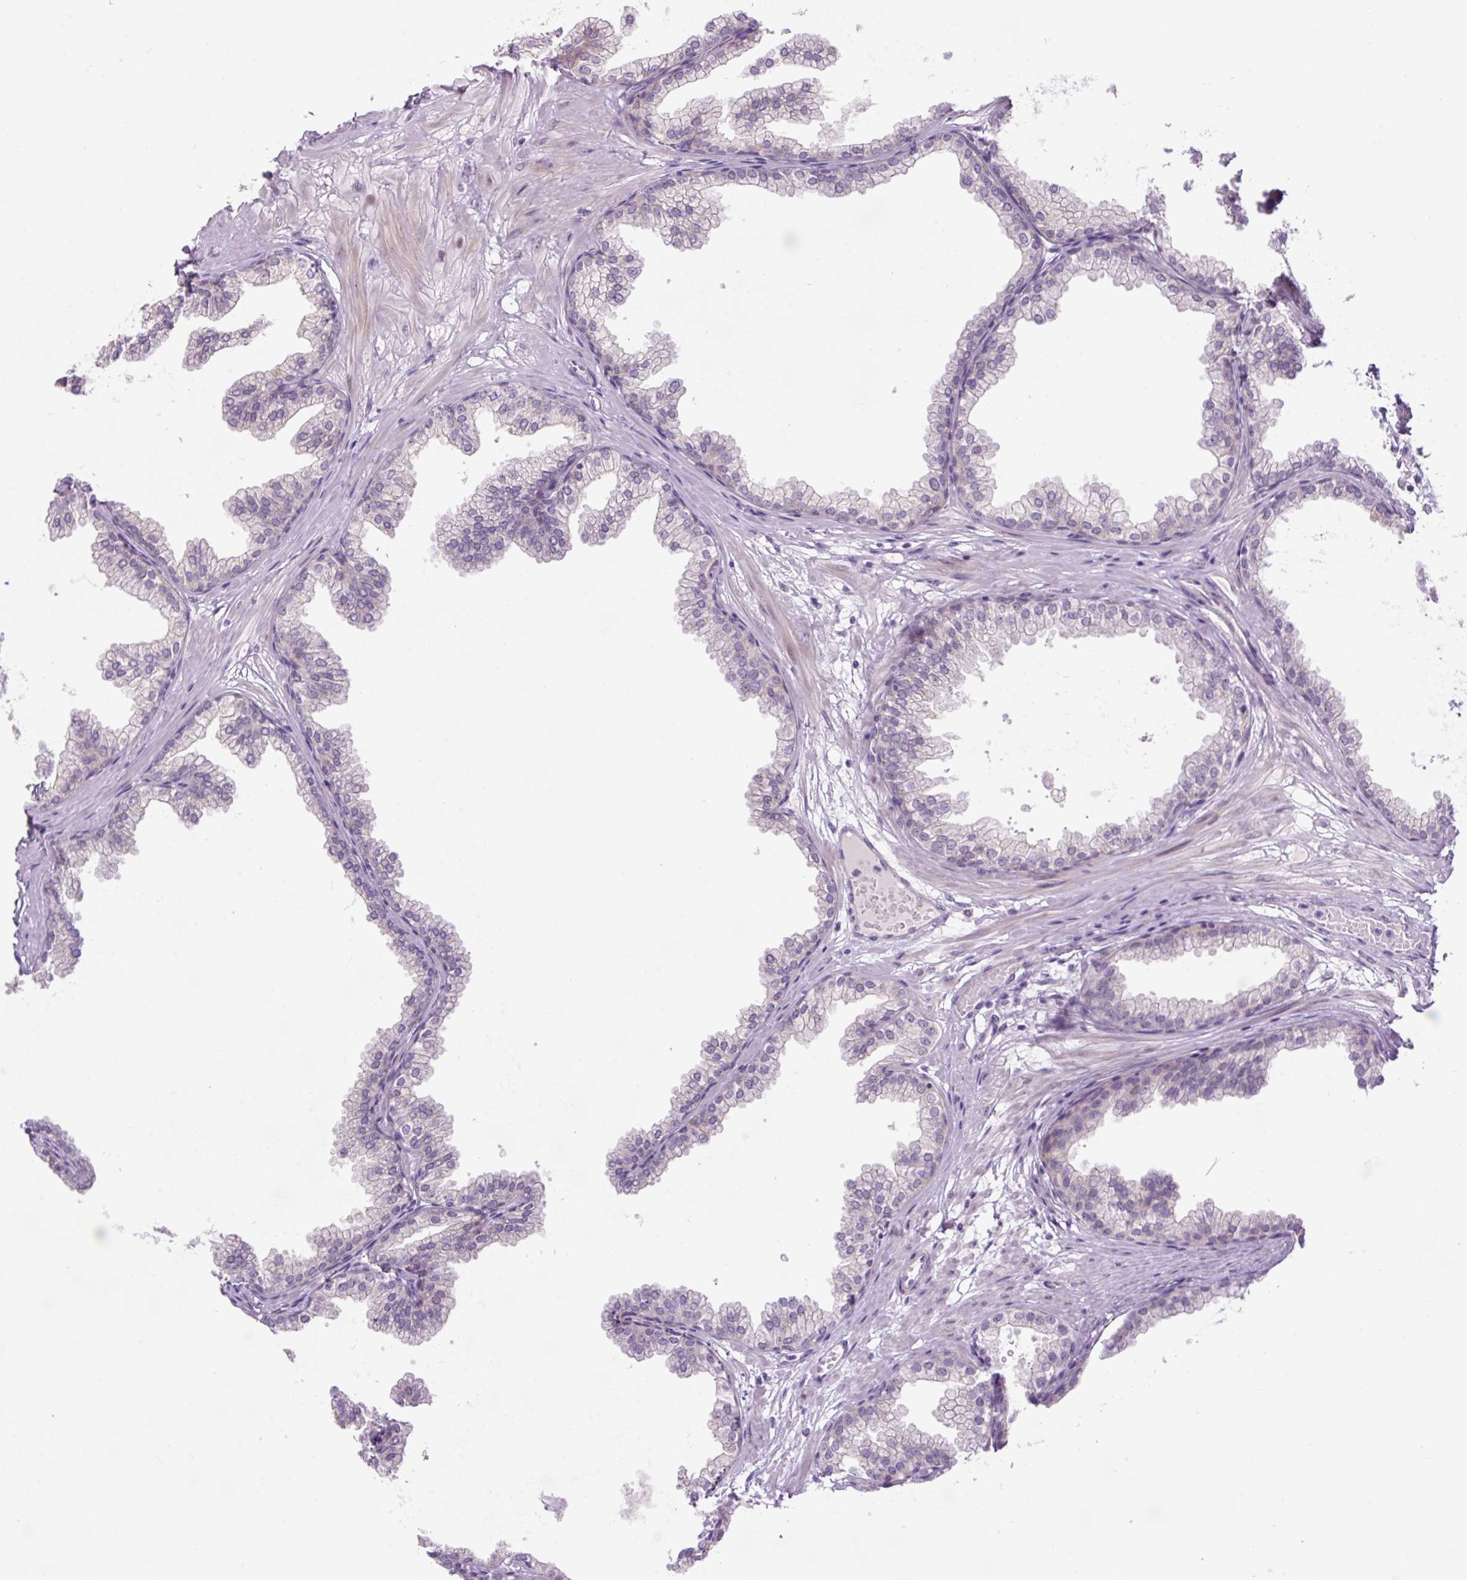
{"staining": {"intensity": "negative", "quantity": "none", "location": "none"}, "tissue": "prostate", "cell_type": "Glandular cells", "image_type": "normal", "snomed": [{"axis": "morphology", "description": "Normal tissue, NOS"}, {"axis": "topography", "description": "Prostate"}], "caption": "Image shows no protein staining in glandular cells of unremarkable prostate.", "gene": "ICE1", "patient": {"sex": "male", "age": 37}}